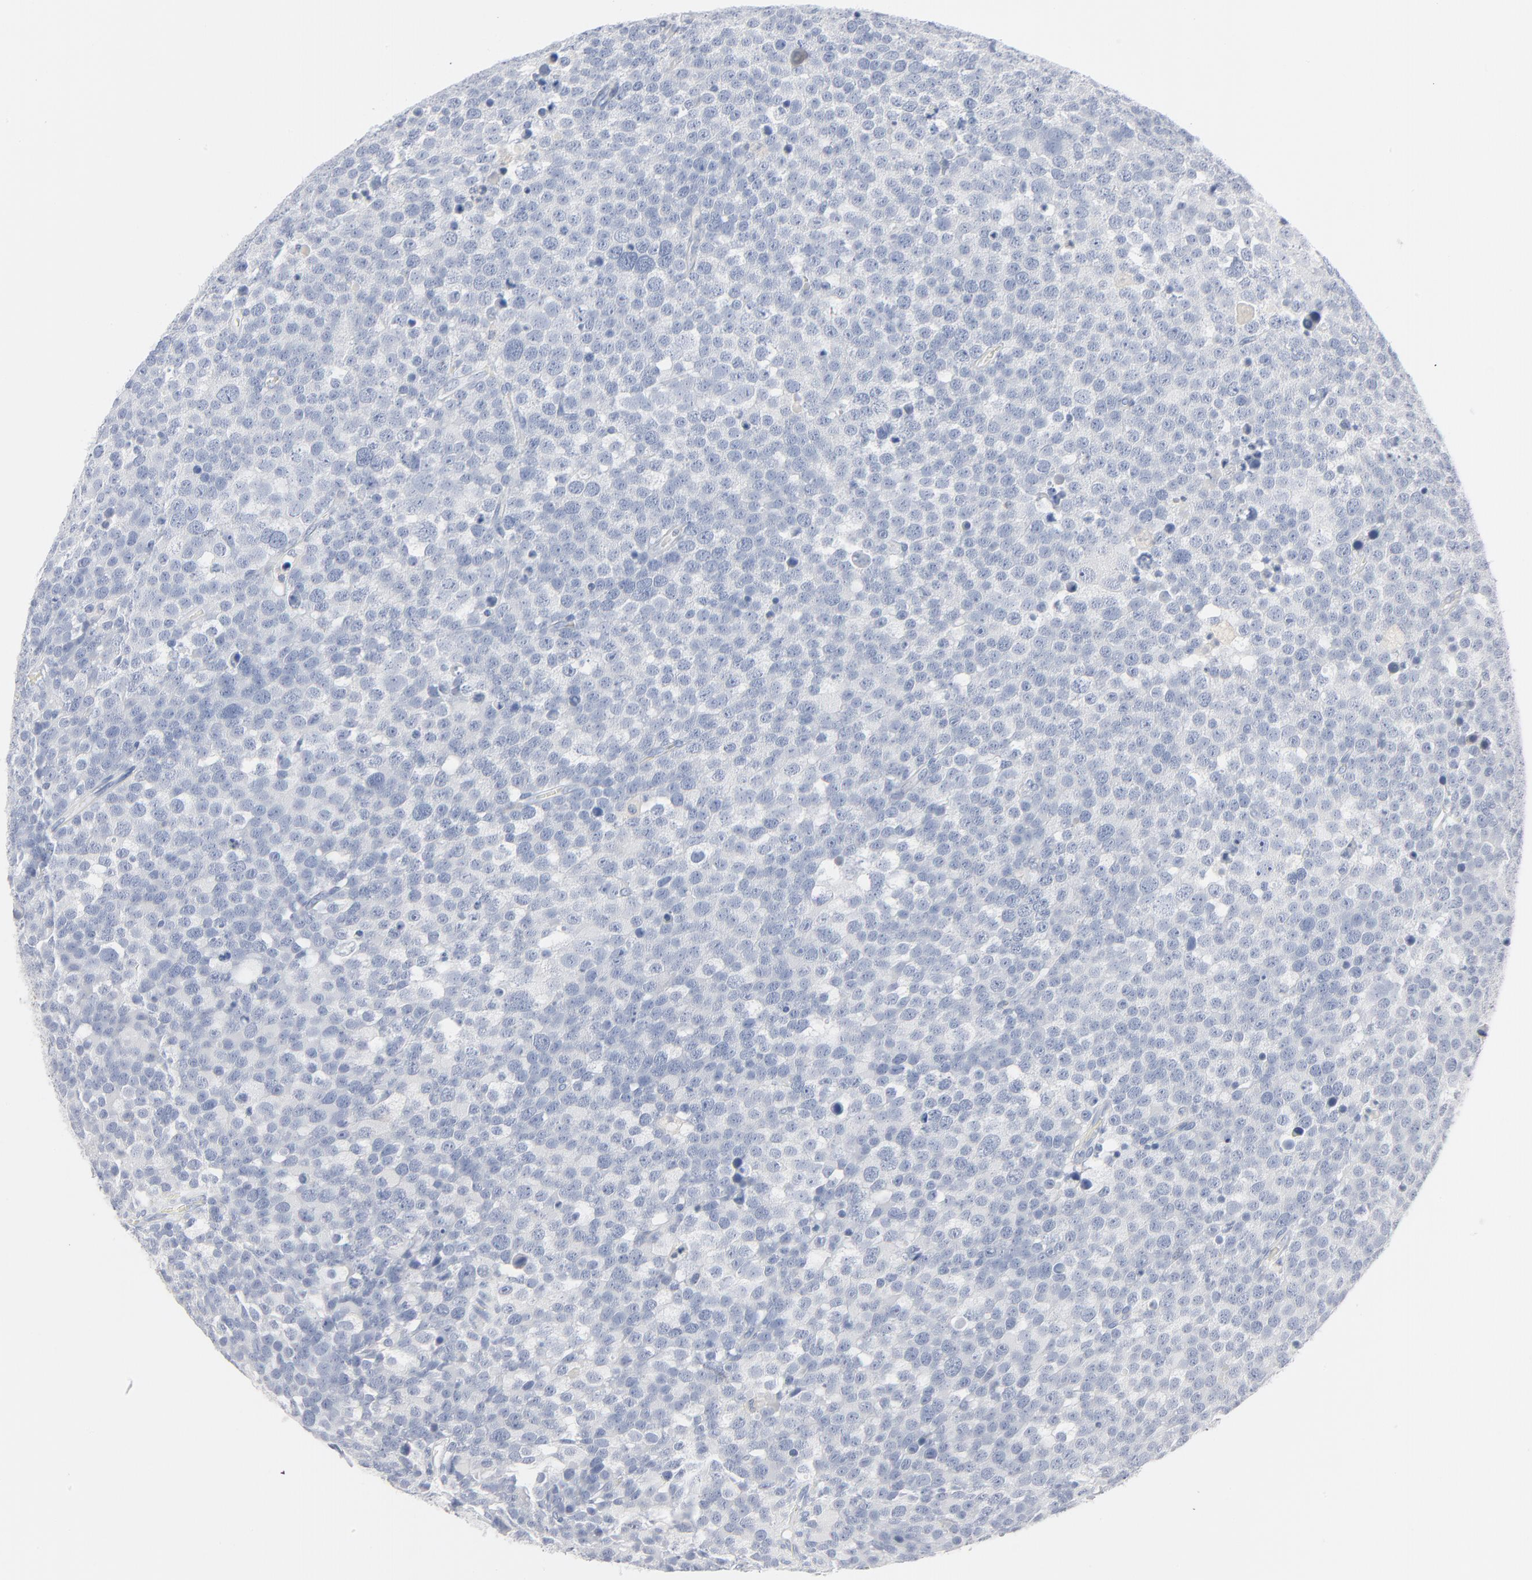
{"staining": {"intensity": "negative", "quantity": "none", "location": "none"}, "tissue": "testis cancer", "cell_type": "Tumor cells", "image_type": "cancer", "snomed": [{"axis": "morphology", "description": "Seminoma, NOS"}, {"axis": "topography", "description": "Testis"}], "caption": "Tumor cells are negative for brown protein staining in testis cancer.", "gene": "PTK2B", "patient": {"sex": "male", "age": 71}}